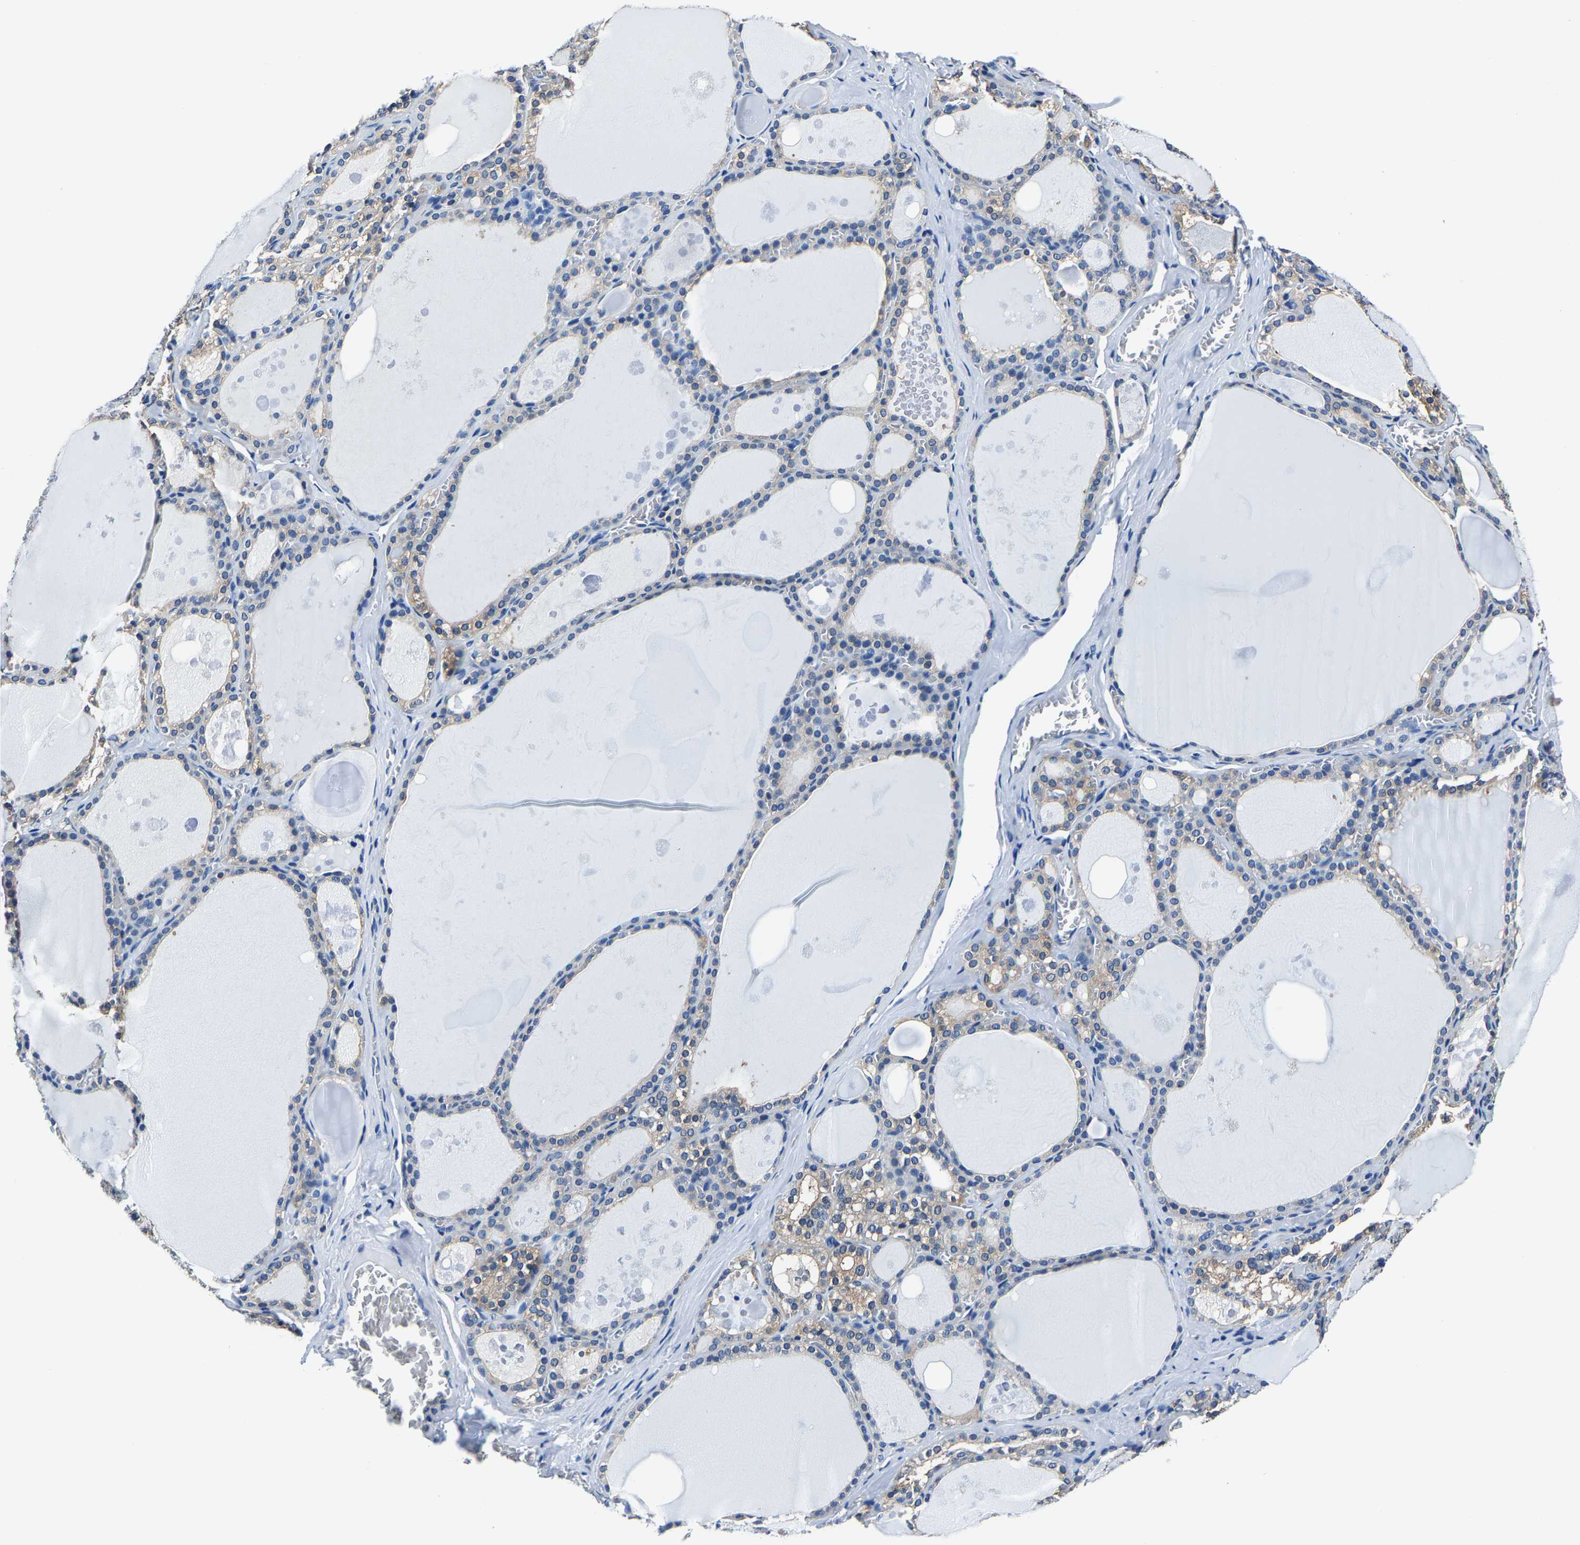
{"staining": {"intensity": "weak", "quantity": "<25%", "location": "cytoplasmic/membranous"}, "tissue": "thyroid gland", "cell_type": "Glandular cells", "image_type": "normal", "snomed": [{"axis": "morphology", "description": "Normal tissue, NOS"}, {"axis": "topography", "description": "Thyroid gland"}], "caption": "Glandular cells show no significant positivity in unremarkable thyroid gland.", "gene": "ALDOB", "patient": {"sex": "male", "age": 56}}